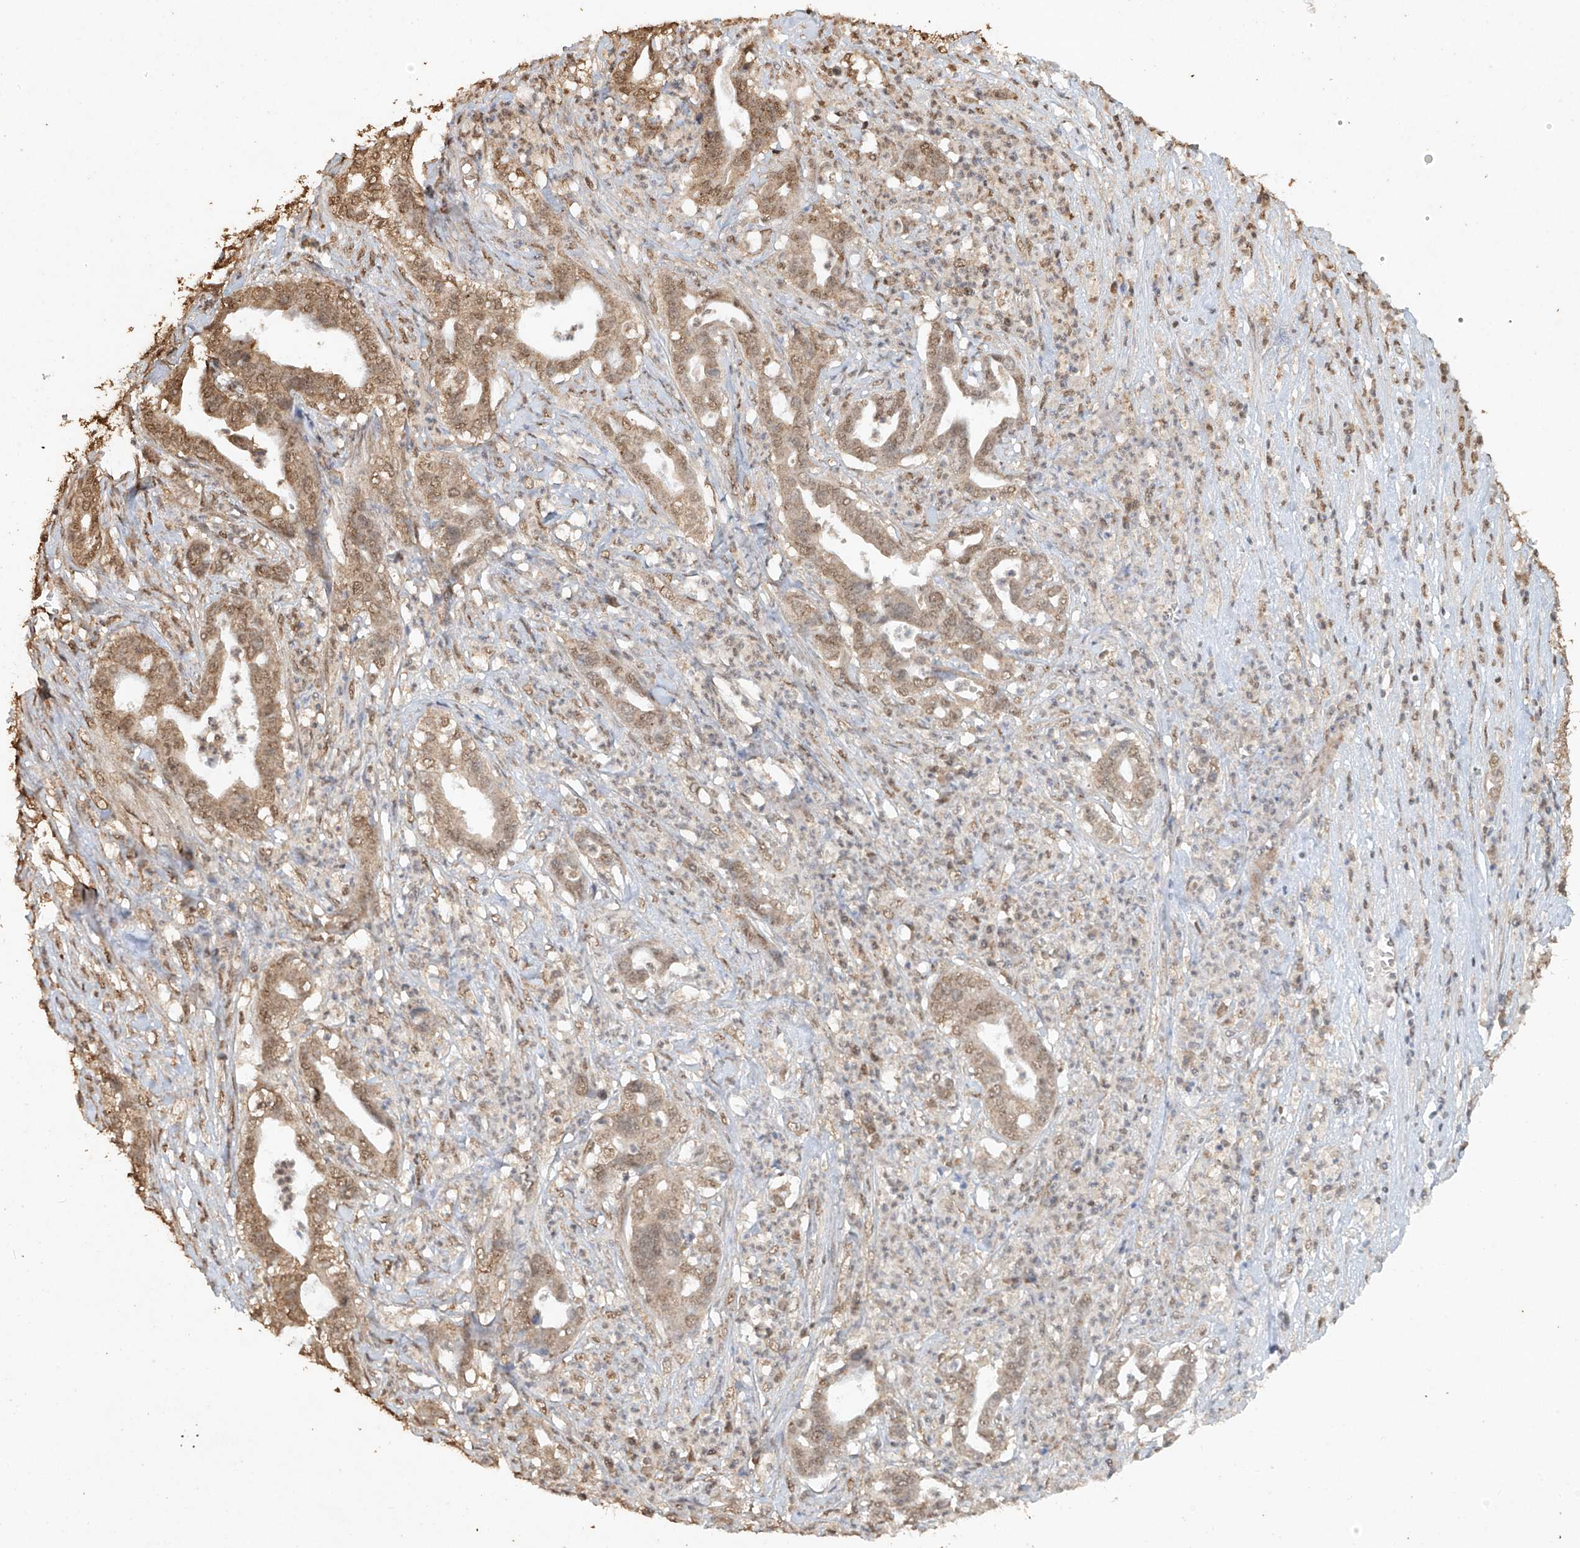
{"staining": {"intensity": "moderate", "quantity": ">75%", "location": "nuclear"}, "tissue": "liver cancer", "cell_type": "Tumor cells", "image_type": "cancer", "snomed": [{"axis": "morphology", "description": "Cholangiocarcinoma"}, {"axis": "topography", "description": "Liver"}], "caption": "A micrograph of liver cancer (cholangiocarcinoma) stained for a protein reveals moderate nuclear brown staining in tumor cells.", "gene": "TIGAR", "patient": {"sex": "female", "age": 61}}